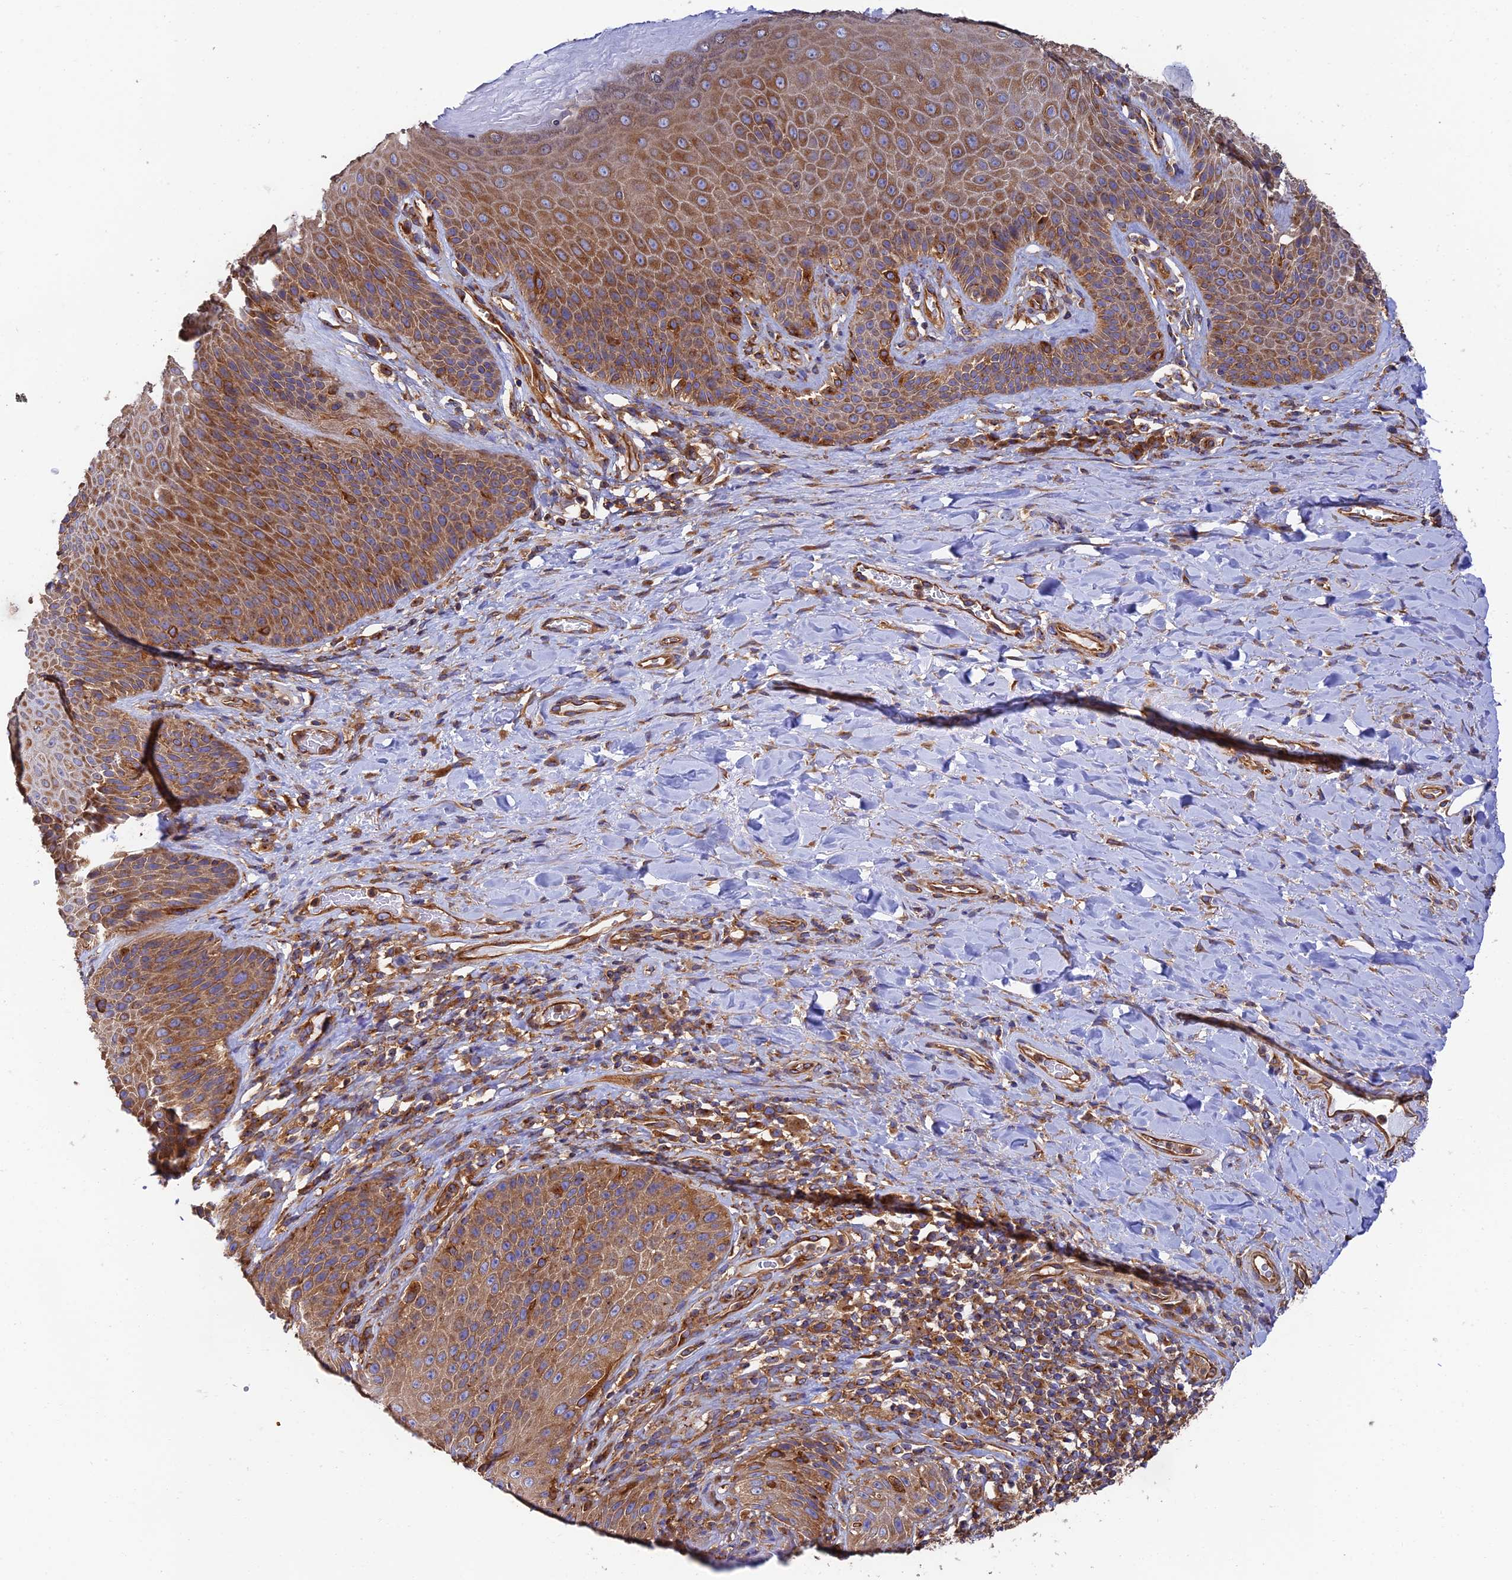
{"staining": {"intensity": "moderate", "quantity": ">75%", "location": "cytoplasmic/membranous"}, "tissue": "skin", "cell_type": "Epidermal cells", "image_type": "normal", "snomed": [{"axis": "morphology", "description": "Normal tissue, NOS"}, {"axis": "topography", "description": "Anal"}], "caption": "A photomicrograph showing moderate cytoplasmic/membranous expression in about >75% of epidermal cells in benign skin, as visualized by brown immunohistochemical staining.", "gene": "DCTN2", "patient": {"sex": "female", "age": 89}}